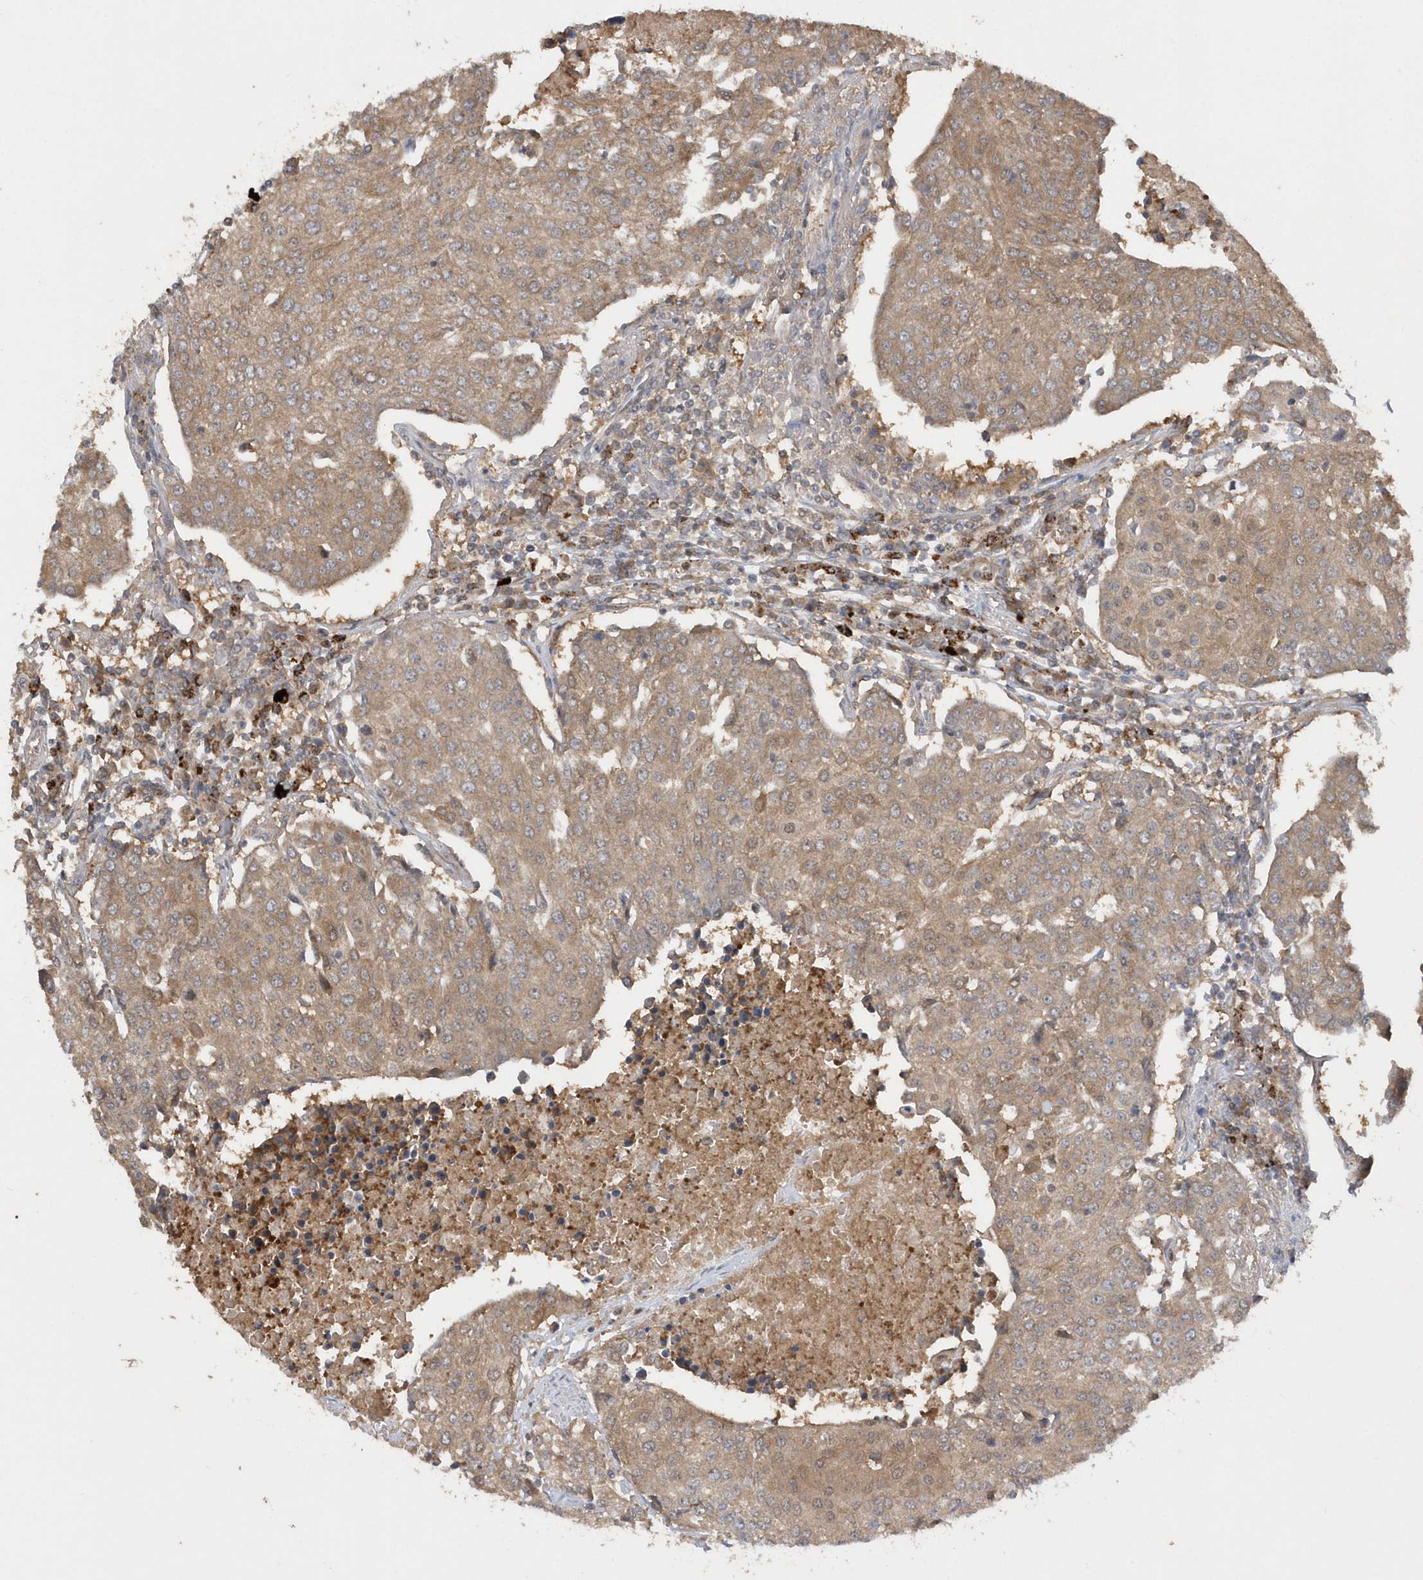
{"staining": {"intensity": "moderate", "quantity": ">75%", "location": "cytoplasmic/membranous"}, "tissue": "urothelial cancer", "cell_type": "Tumor cells", "image_type": "cancer", "snomed": [{"axis": "morphology", "description": "Urothelial carcinoma, High grade"}, {"axis": "topography", "description": "Urinary bladder"}], "caption": "Moderate cytoplasmic/membranous positivity for a protein is appreciated in about >75% of tumor cells of urothelial cancer using immunohistochemistry (IHC).", "gene": "RPE", "patient": {"sex": "female", "age": 85}}